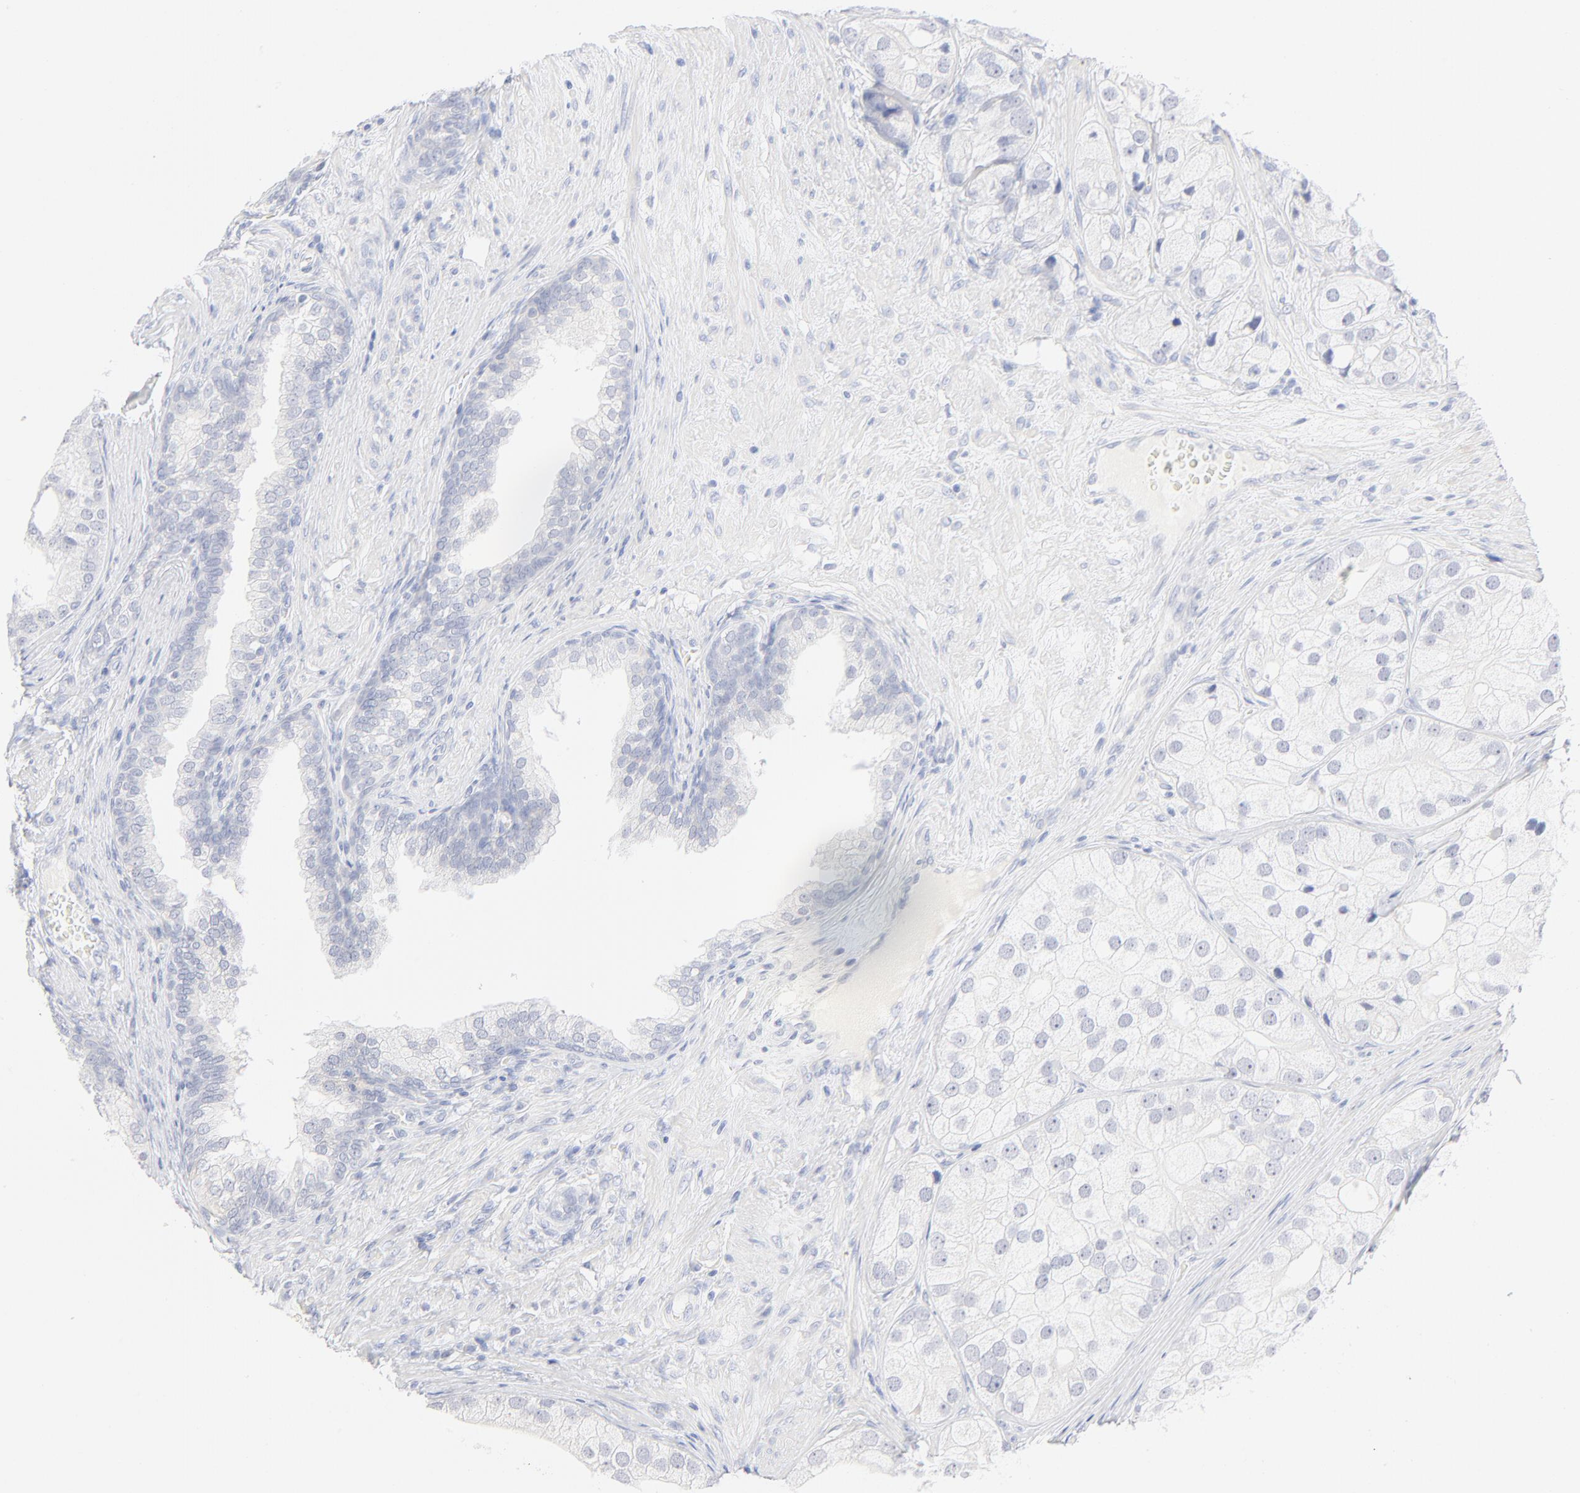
{"staining": {"intensity": "negative", "quantity": "none", "location": "none"}, "tissue": "prostate cancer", "cell_type": "Tumor cells", "image_type": "cancer", "snomed": [{"axis": "morphology", "description": "Adenocarcinoma, Low grade"}, {"axis": "topography", "description": "Prostate"}], "caption": "An IHC micrograph of prostate cancer (adenocarcinoma (low-grade)) is shown. There is no staining in tumor cells of prostate cancer (adenocarcinoma (low-grade)).", "gene": "ONECUT1", "patient": {"sex": "male", "age": 69}}